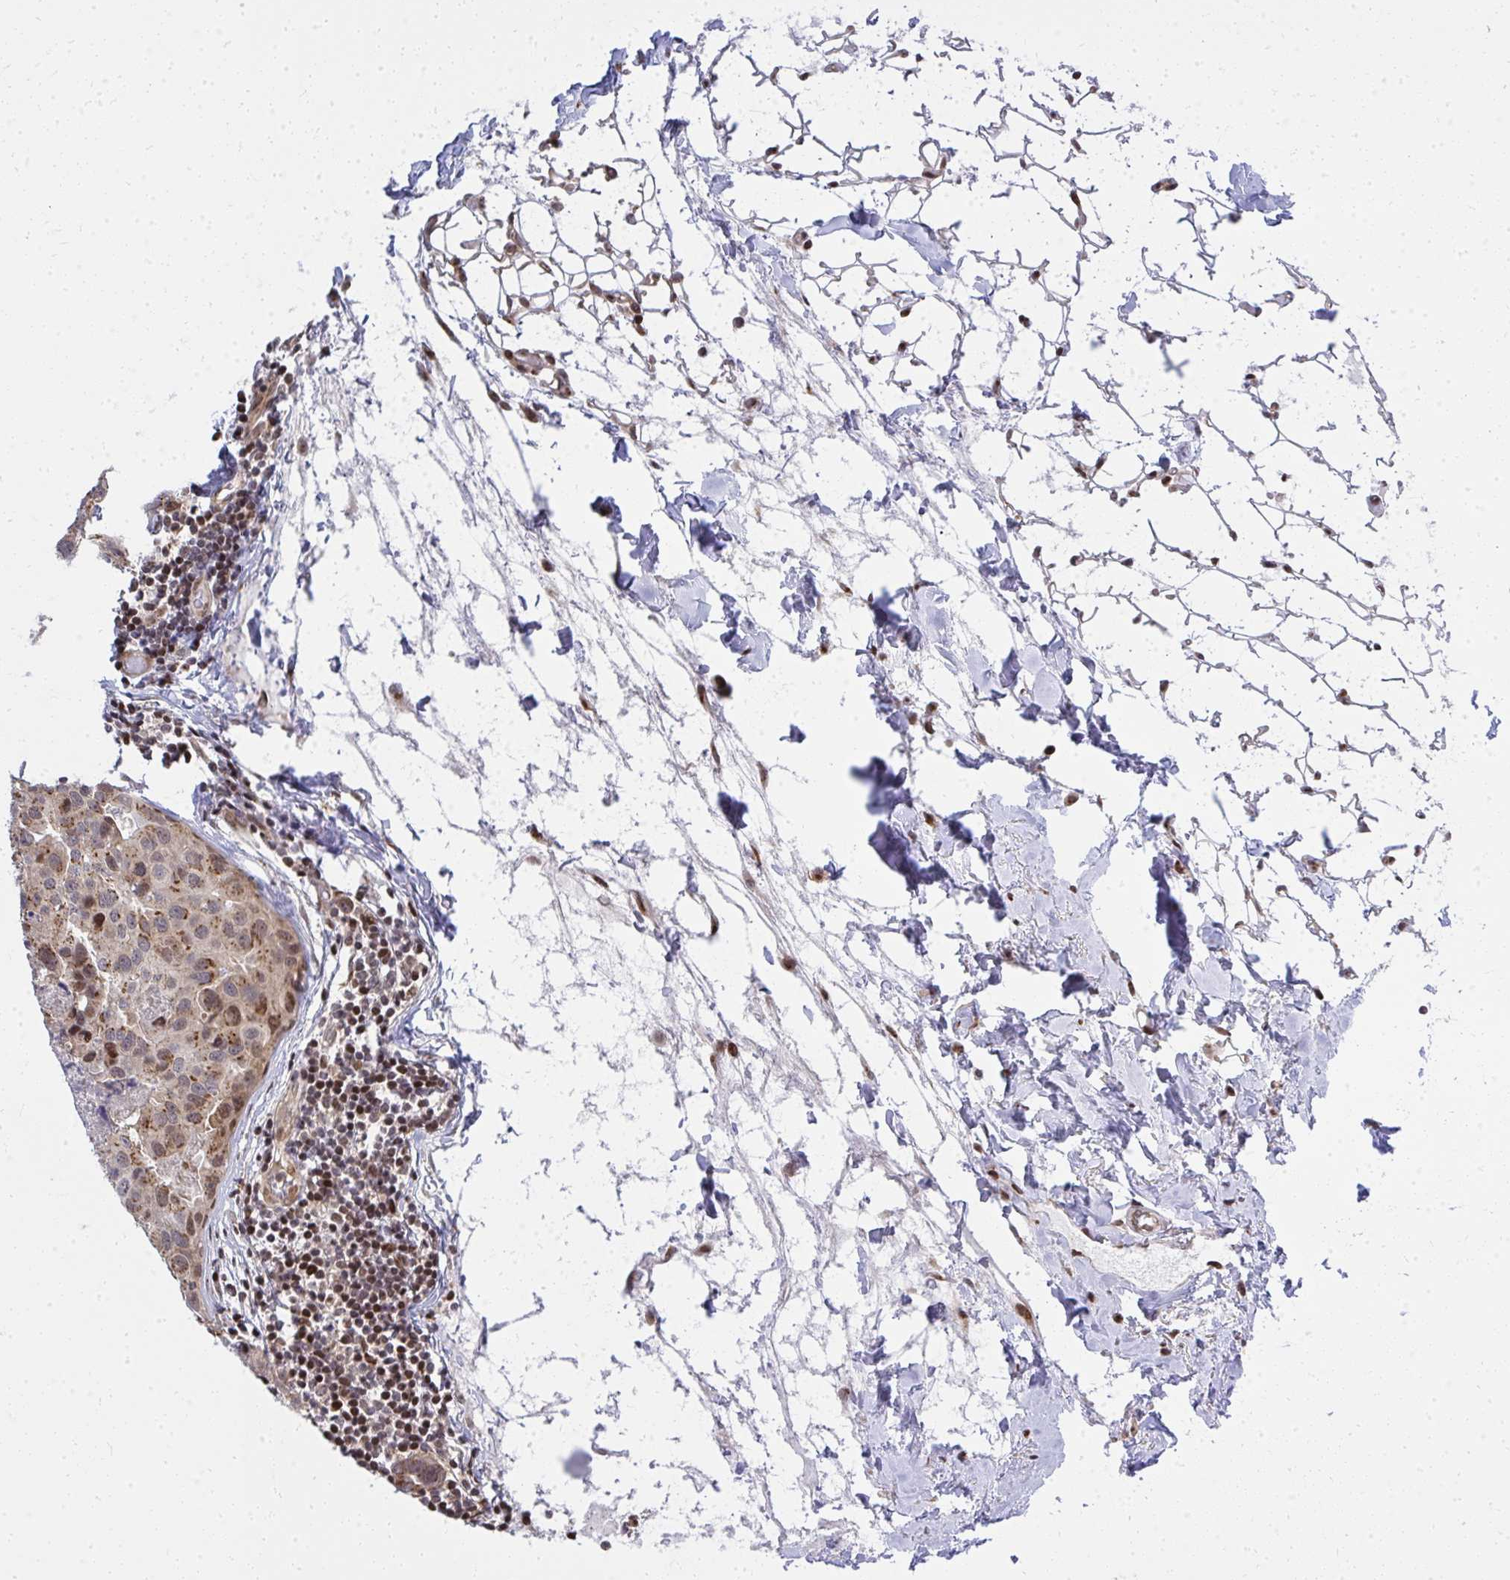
{"staining": {"intensity": "moderate", "quantity": ">75%", "location": "cytoplasmic/membranous"}, "tissue": "breast cancer", "cell_type": "Tumor cells", "image_type": "cancer", "snomed": [{"axis": "morphology", "description": "Duct carcinoma"}, {"axis": "topography", "description": "Breast"}], "caption": "IHC histopathology image of neoplastic tissue: invasive ductal carcinoma (breast) stained using immunohistochemistry exhibits medium levels of moderate protein expression localized specifically in the cytoplasmic/membranous of tumor cells, appearing as a cytoplasmic/membranous brown color.", "gene": "PIGY", "patient": {"sex": "female", "age": 24}}